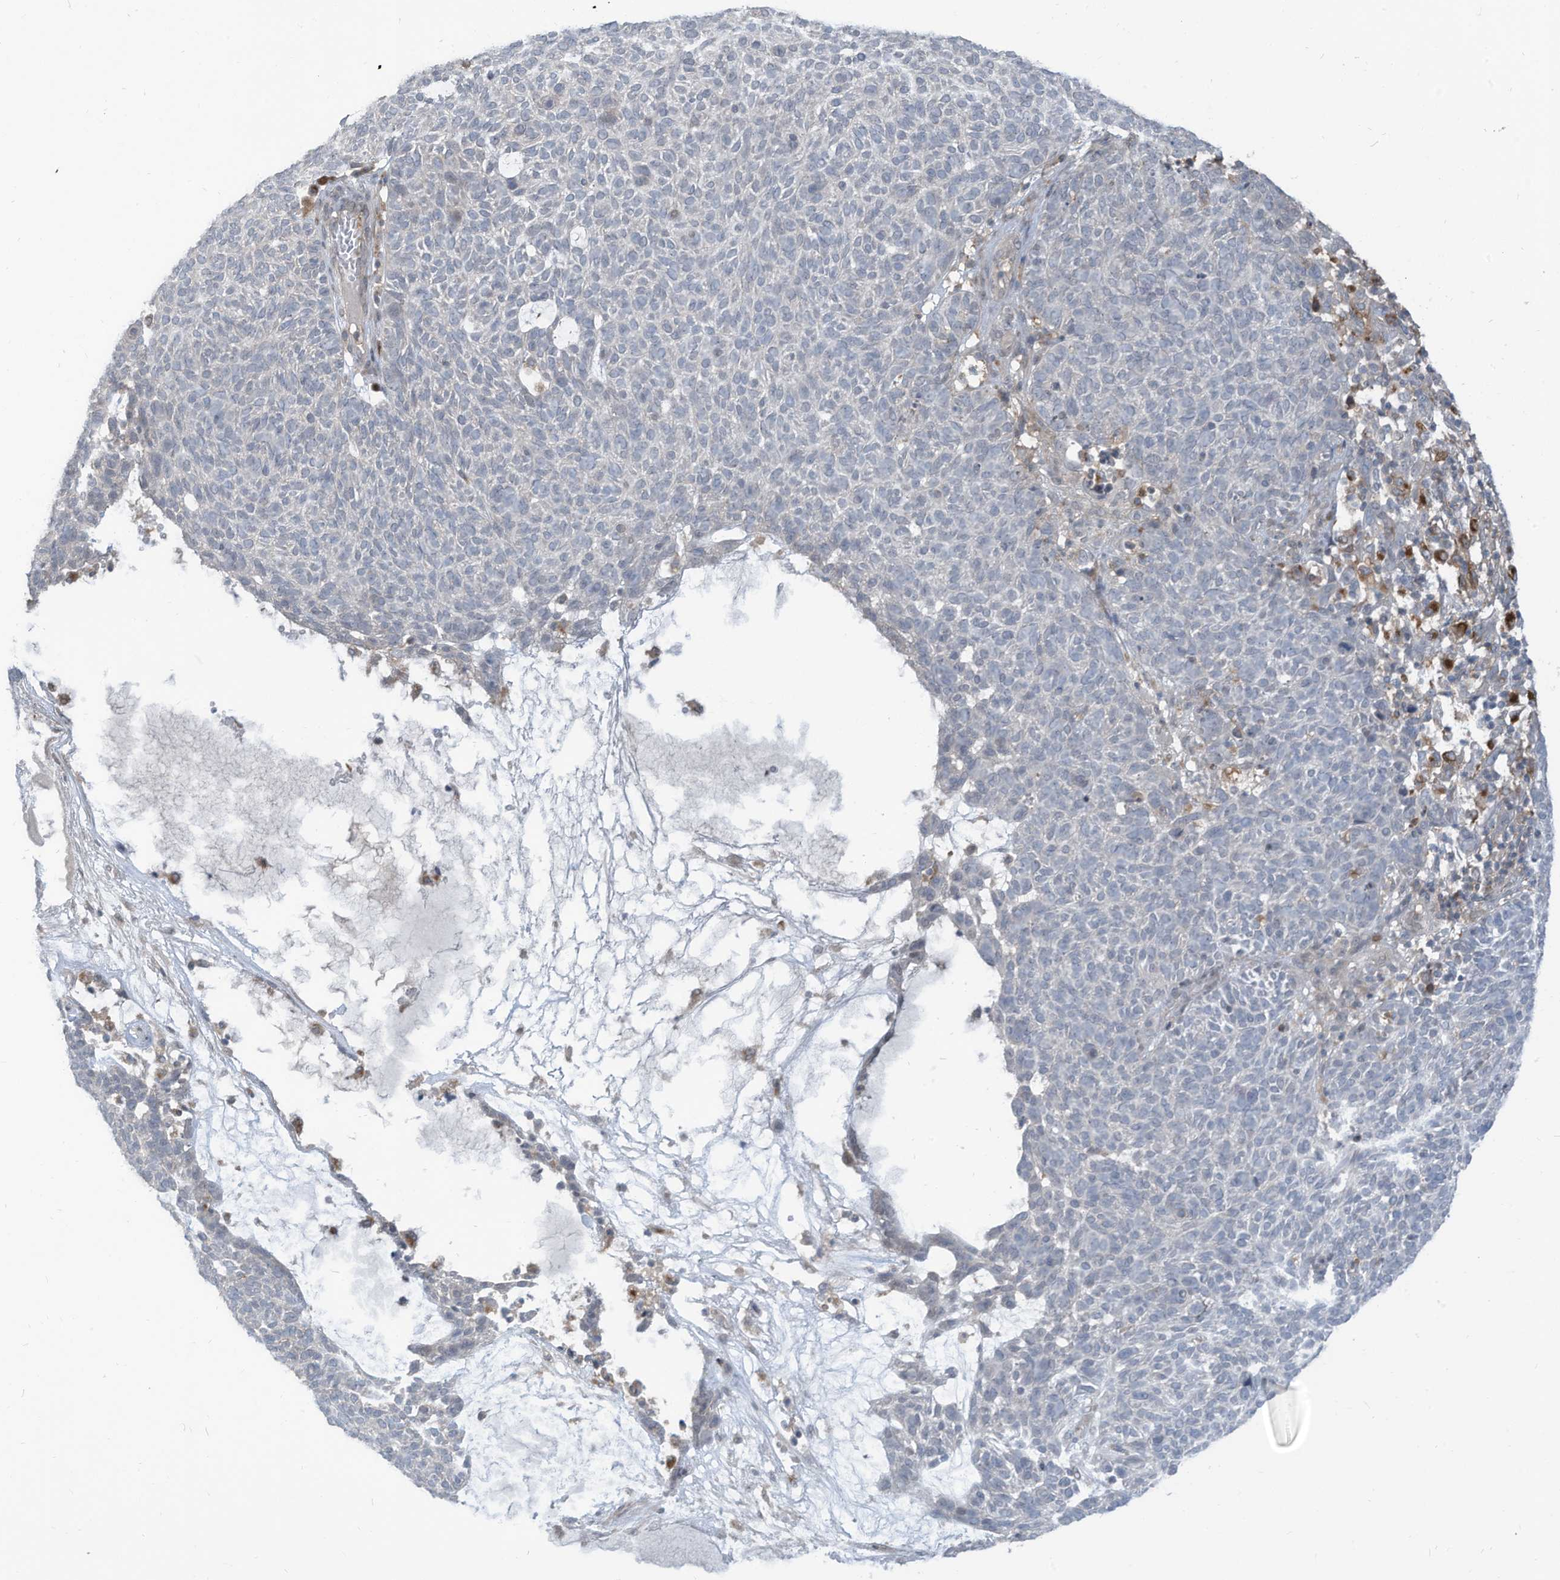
{"staining": {"intensity": "negative", "quantity": "none", "location": "none"}, "tissue": "skin cancer", "cell_type": "Tumor cells", "image_type": "cancer", "snomed": [{"axis": "morphology", "description": "Squamous cell carcinoma, NOS"}, {"axis": "topography", "description": "Skin"}], "caption": "Immunohistochemistry image of squamous cell carcinoma (skin) stained for a protein (brown), which displays no staining in tumor cells.", "gene": "DZIP3", "patient": {"sex": "female", "age": 90}}